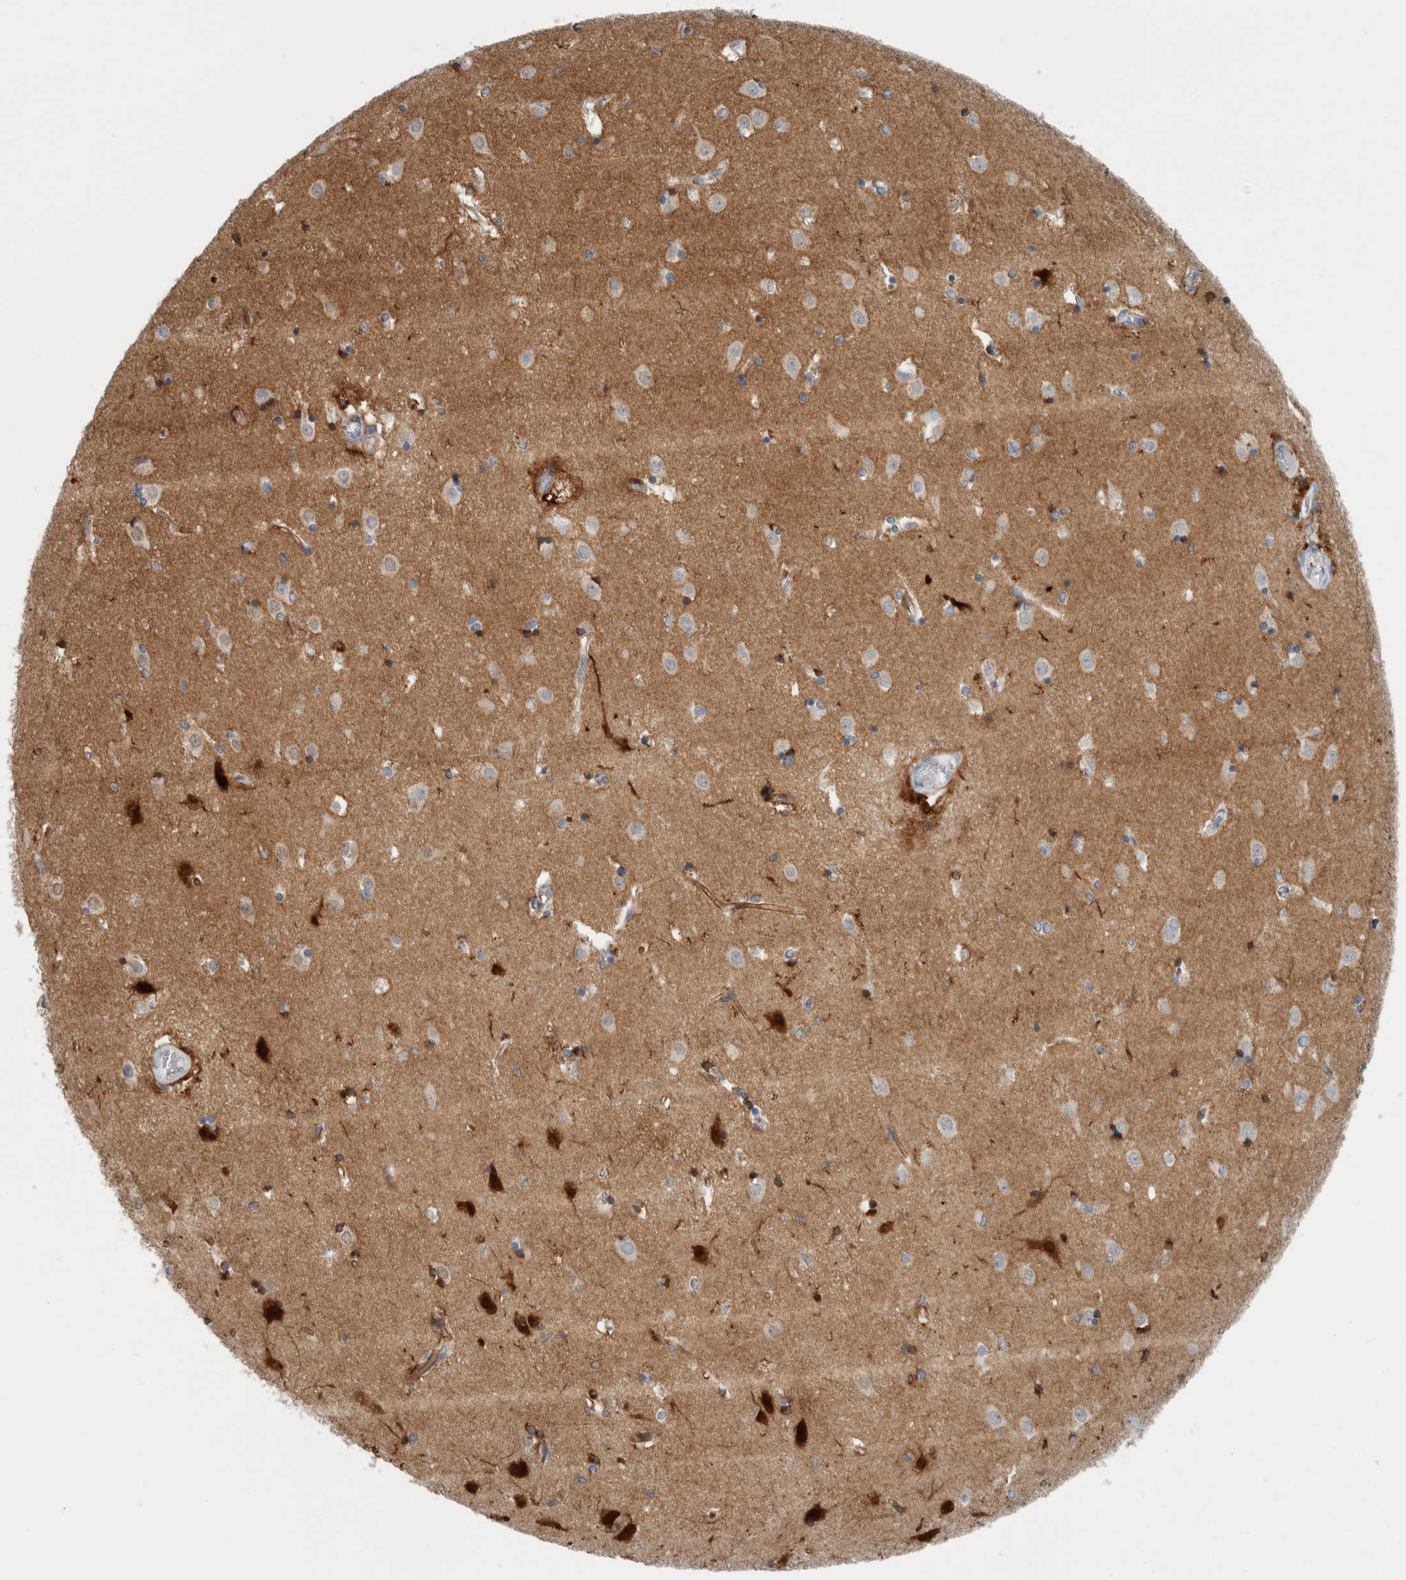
{"staining": {"intensity": "moderate", "quantity": "<25%", "location": "cytoplasmic/membranous"}, "tissue": "caudate", "cell_type": "Glial cells", "image_type": "normal", "snomed": [{"axis": "morphology", "description": "Normal tissue, NOS"}, {"axis": "topography", "description": "Lateral ventricle wall"}], "caption": "Immunohistochemistry (IHC) (DAB (3,3'-diaminobenzidine)) staining of unremarkable caudate shows moderate cytoplasmic/membranous protein expression in approximately <25% of glial cells.", "gene": "CHL1", "patient": {"sex": "male", "age": 45}}